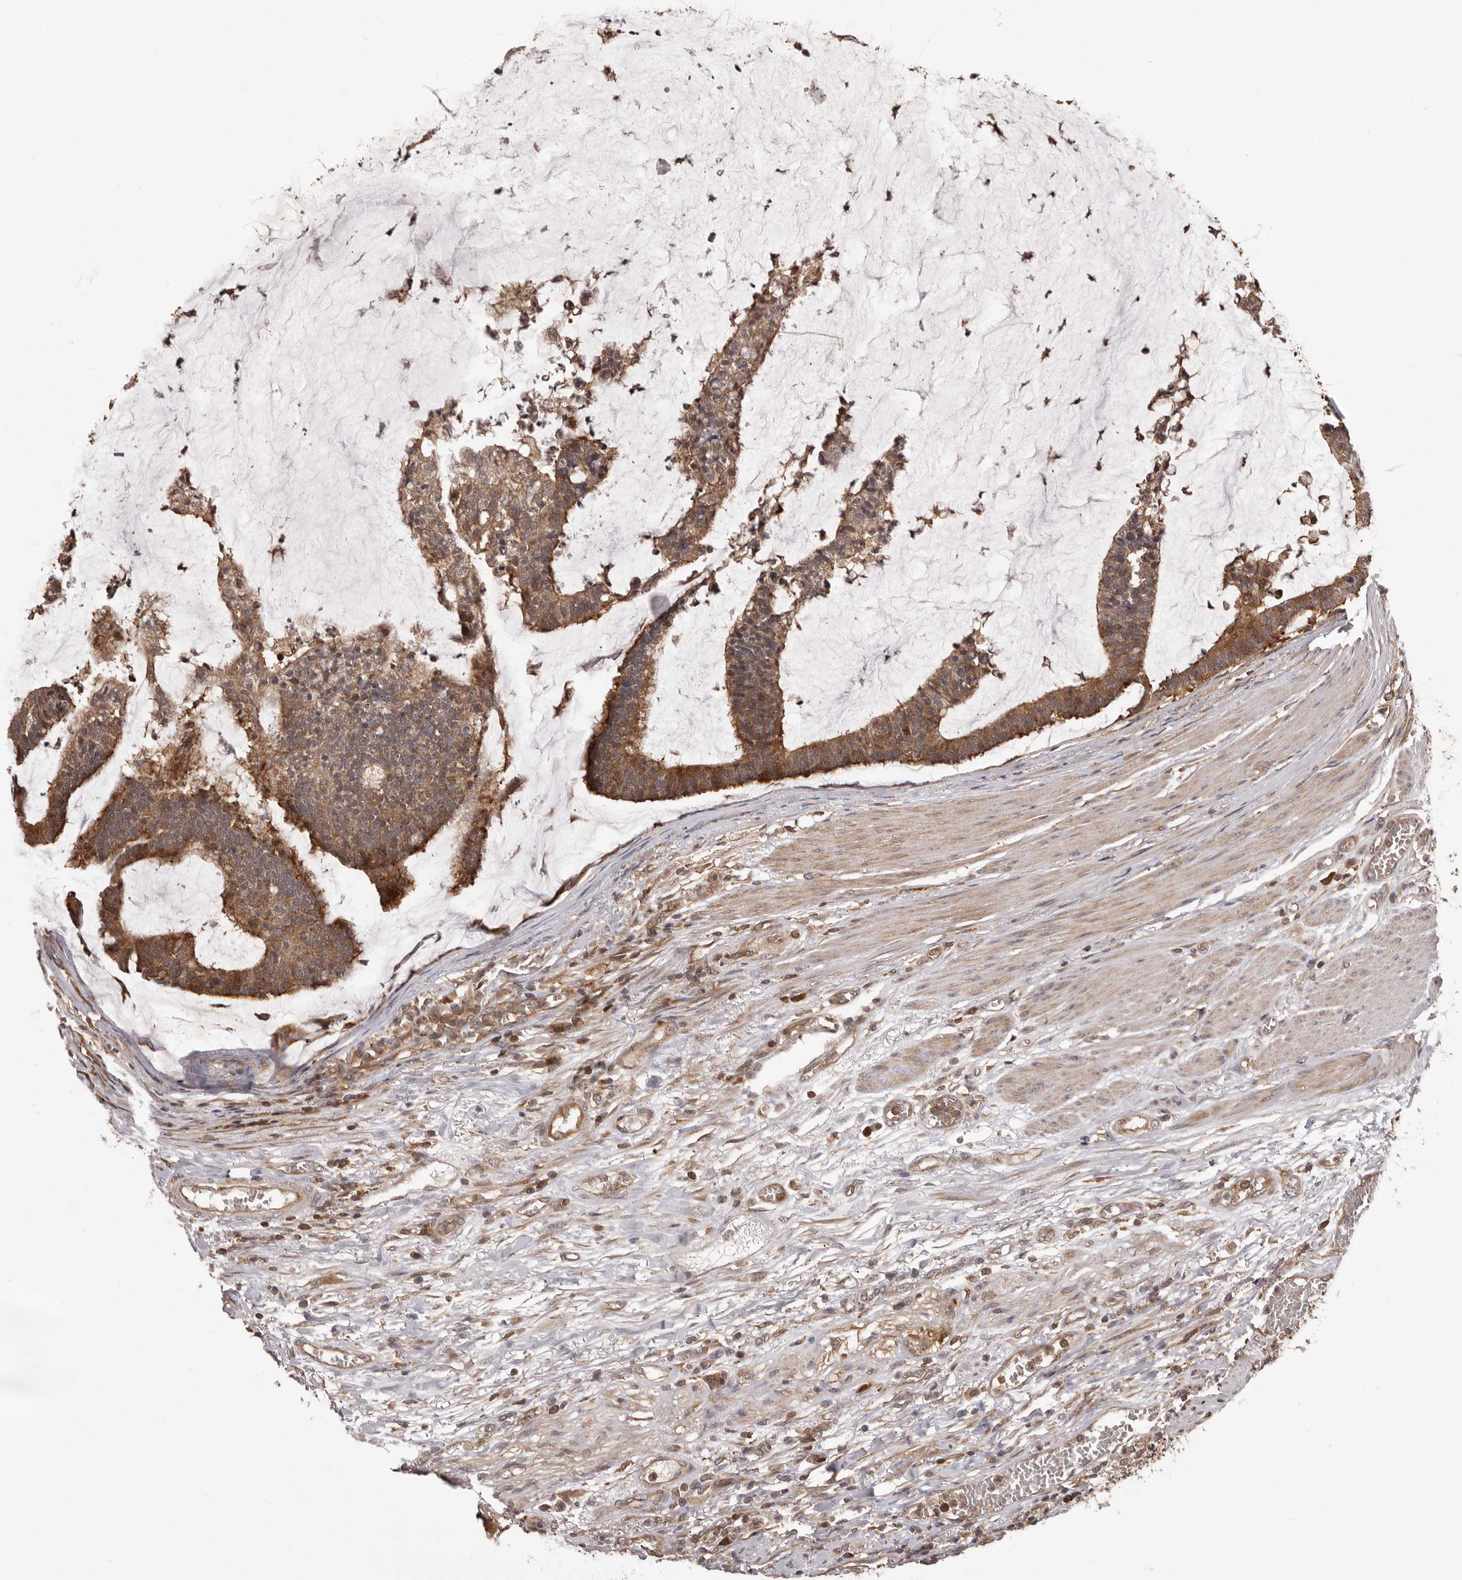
{"staining": {"intensity": "moderate", "quantity": ">75%", "location": "cytoplasmic/membranous"}, "tissue": "colorectal cancer", "cell_type": "Tumor cells", "image_type": "cancer", "snomed": [{"axis": "morphology", "description": "Adenocarcinoma, NOS"}, {"axis": "topography", "description": "Colon"}], "caption": "DAB immunohistochemical staining of human adenocarcinoma (colorectal) reveals moderate cytoplasmic/membranous protein expression in approximately >75% of tumor cells. The staining was performed using DAB (3,3'-diaminobenzidine) to visualize the protein expression in brown, while the nuclei were stained in blue with hematoxylin (Magnification: 20x).", "gene": "HBS1L", "patient": {"sex": "female", "age": 84}}